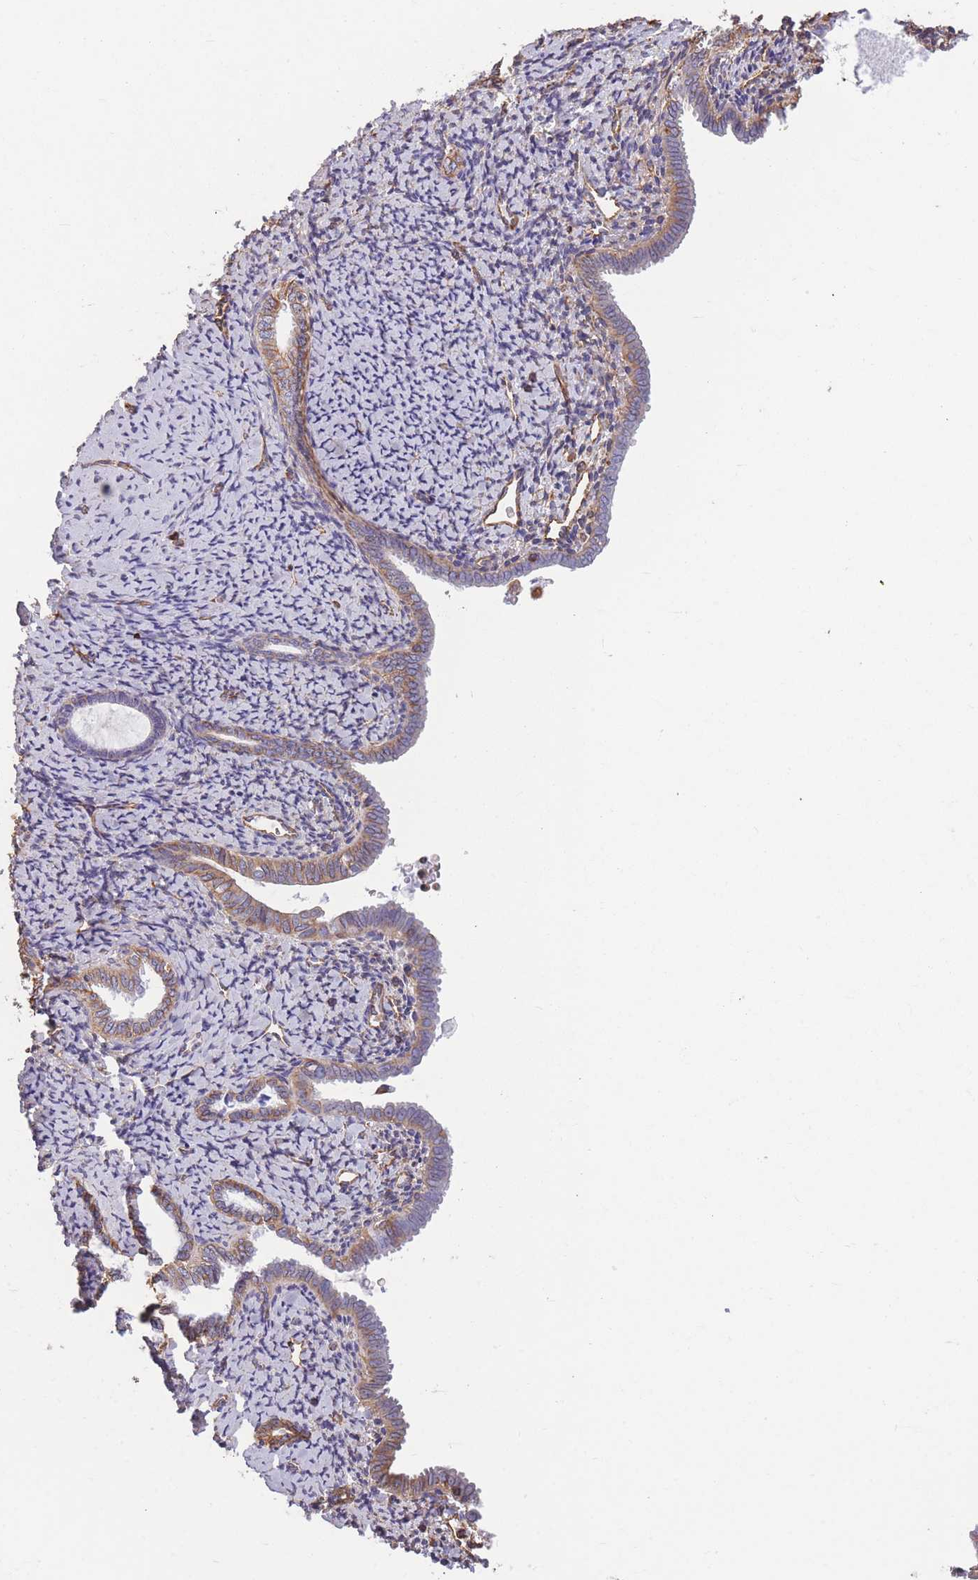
{"staining": {"intensity": "negative", "quantity": "none", "location": "none"}, "tissue": "endometrium", "cell_type": "Cells in endometrial stroma", "image_type": "normal", "snomed": [{"axis": "morphology", "description": "Normal tissue, NOS"}, {"axis": "topography", "description": "Endometrium"}], "caption": "Immunohistochemistry histopathology image of benign endometrium: human endometrium stained with DAB (3,3'-diaminobenzidine) demonstrates no significant protein staining in cells in endometrial stroma. (DAB (3,3'-diaminobenzidine) IHC visualized using brightfield microscopy, high magnification).", "gene": "ADD1", "patient": {"sex": "female", "age": 63}}